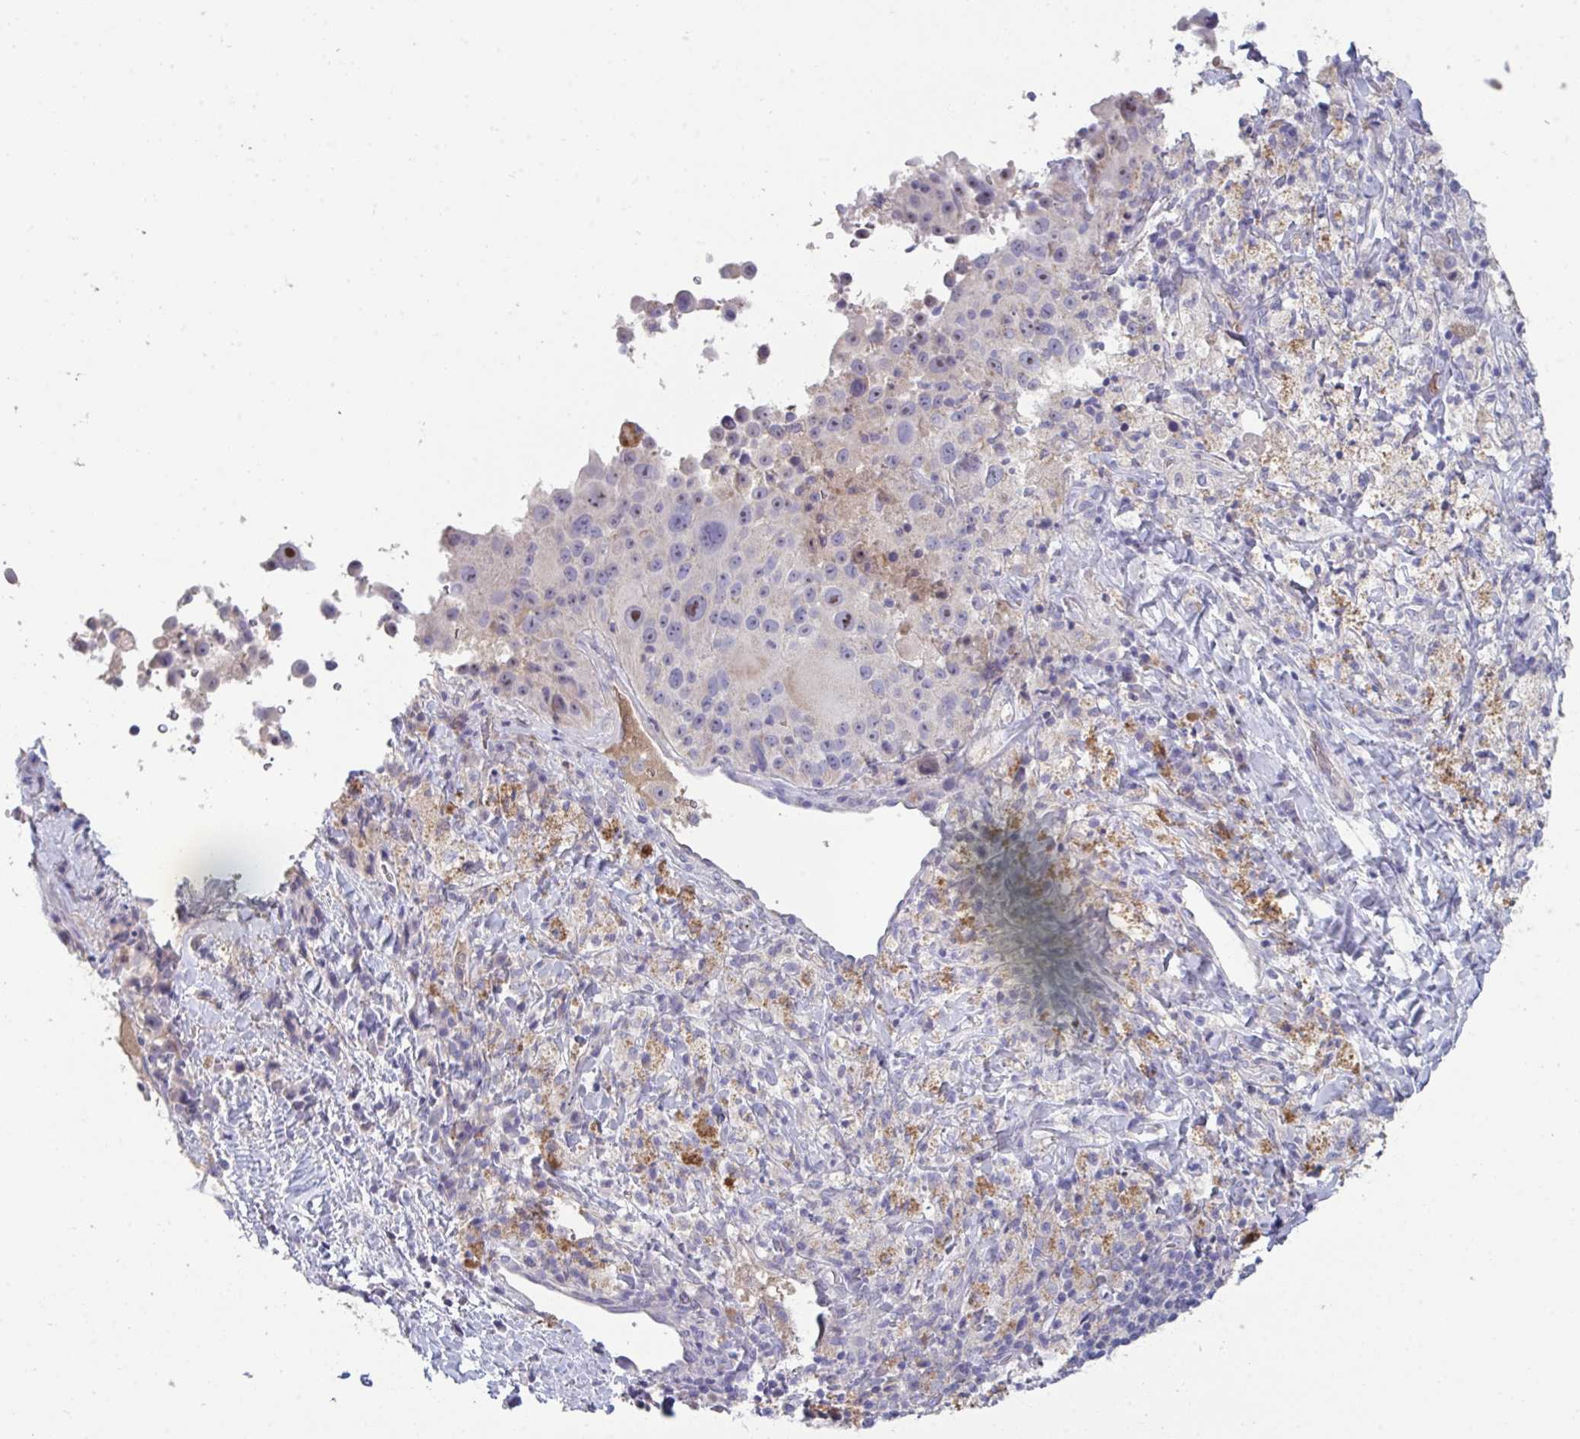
{"staining": {"intensity": "weak", "quantity": "<25%", "location": "nuclear"}, "tissue": "melanoma", "cell_type": "Tumor cells", "image_type": "cancer", "snomed": [{"axis": "morphology", "description": "Malignant melanoma, Metastatic site"}, {"axis": "topography", "description": "Lymph node"}], "caption": "High power microscopy histopathology image of an immunohistochemistry image of malignant melanoma (metastatic site), revealing no significant staining in tumor cells.", "gene": "HGFAC", "patient": {"sex": "male", "age": 62}}